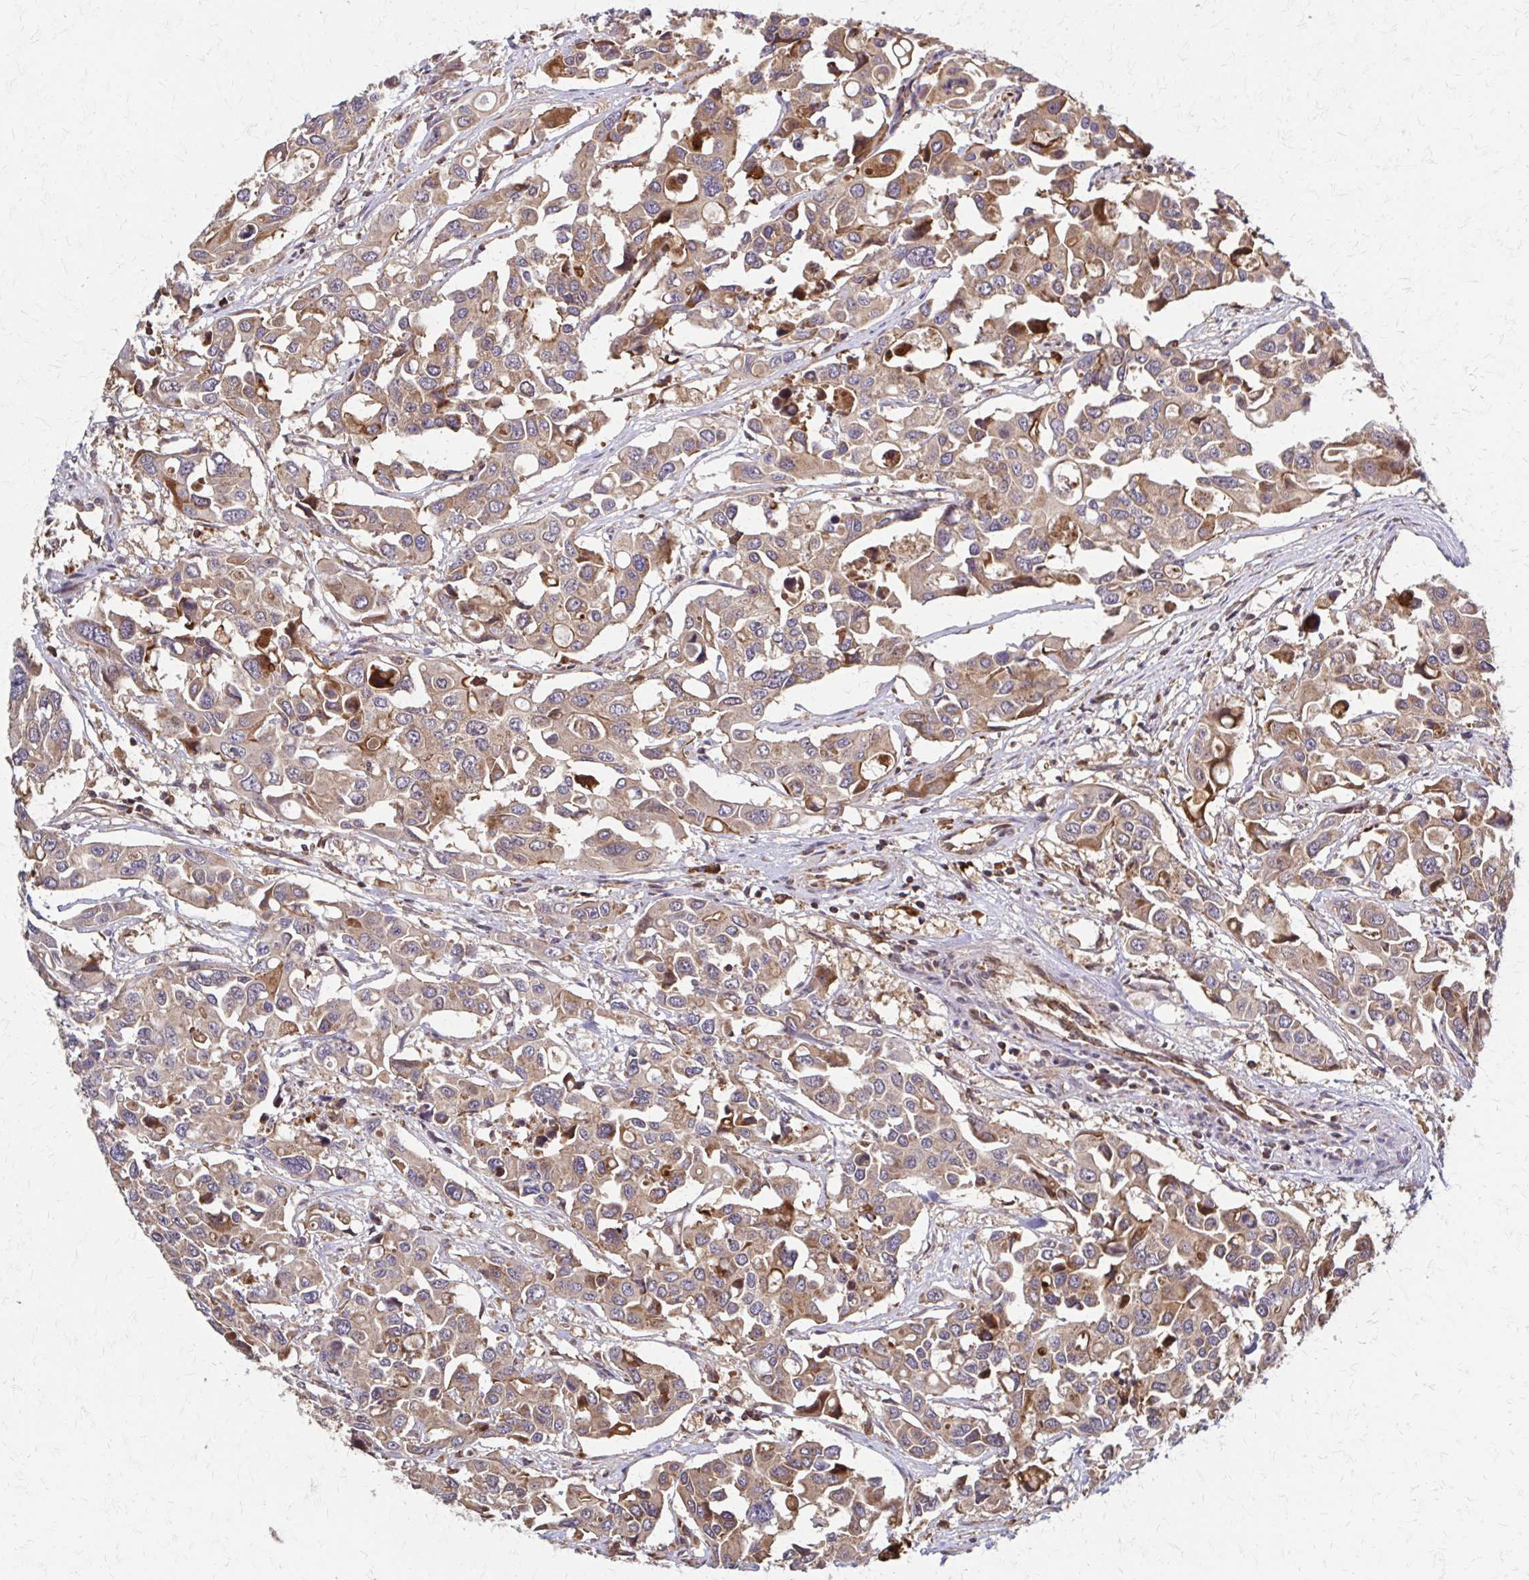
{"staining": {"intensity": "moderate", "quantity": ">75%", "location": "cytoplasmic/membranous"}, "tissue": "colorectal cancer", "cell_type": "Tumor cells", "image_type": "cancer", "snomed": [{"axis": "morphology", "description": "Adenocarcinoma, NOS"}, {"axis": "topography", "description": "Colon"}], "caption": "Colorectal cancer was stained to show a protein in brown. There is medium levels of moderate cytoplasmic/membranous positivity in about >75% of tumor cells. The staining is performed using DAB brown chromogen to label protein expression. The nuclei are counter-stained blue using hematoxylin.", "gene": "EEF2", "patient": {"sex": "male", "age": 77}}